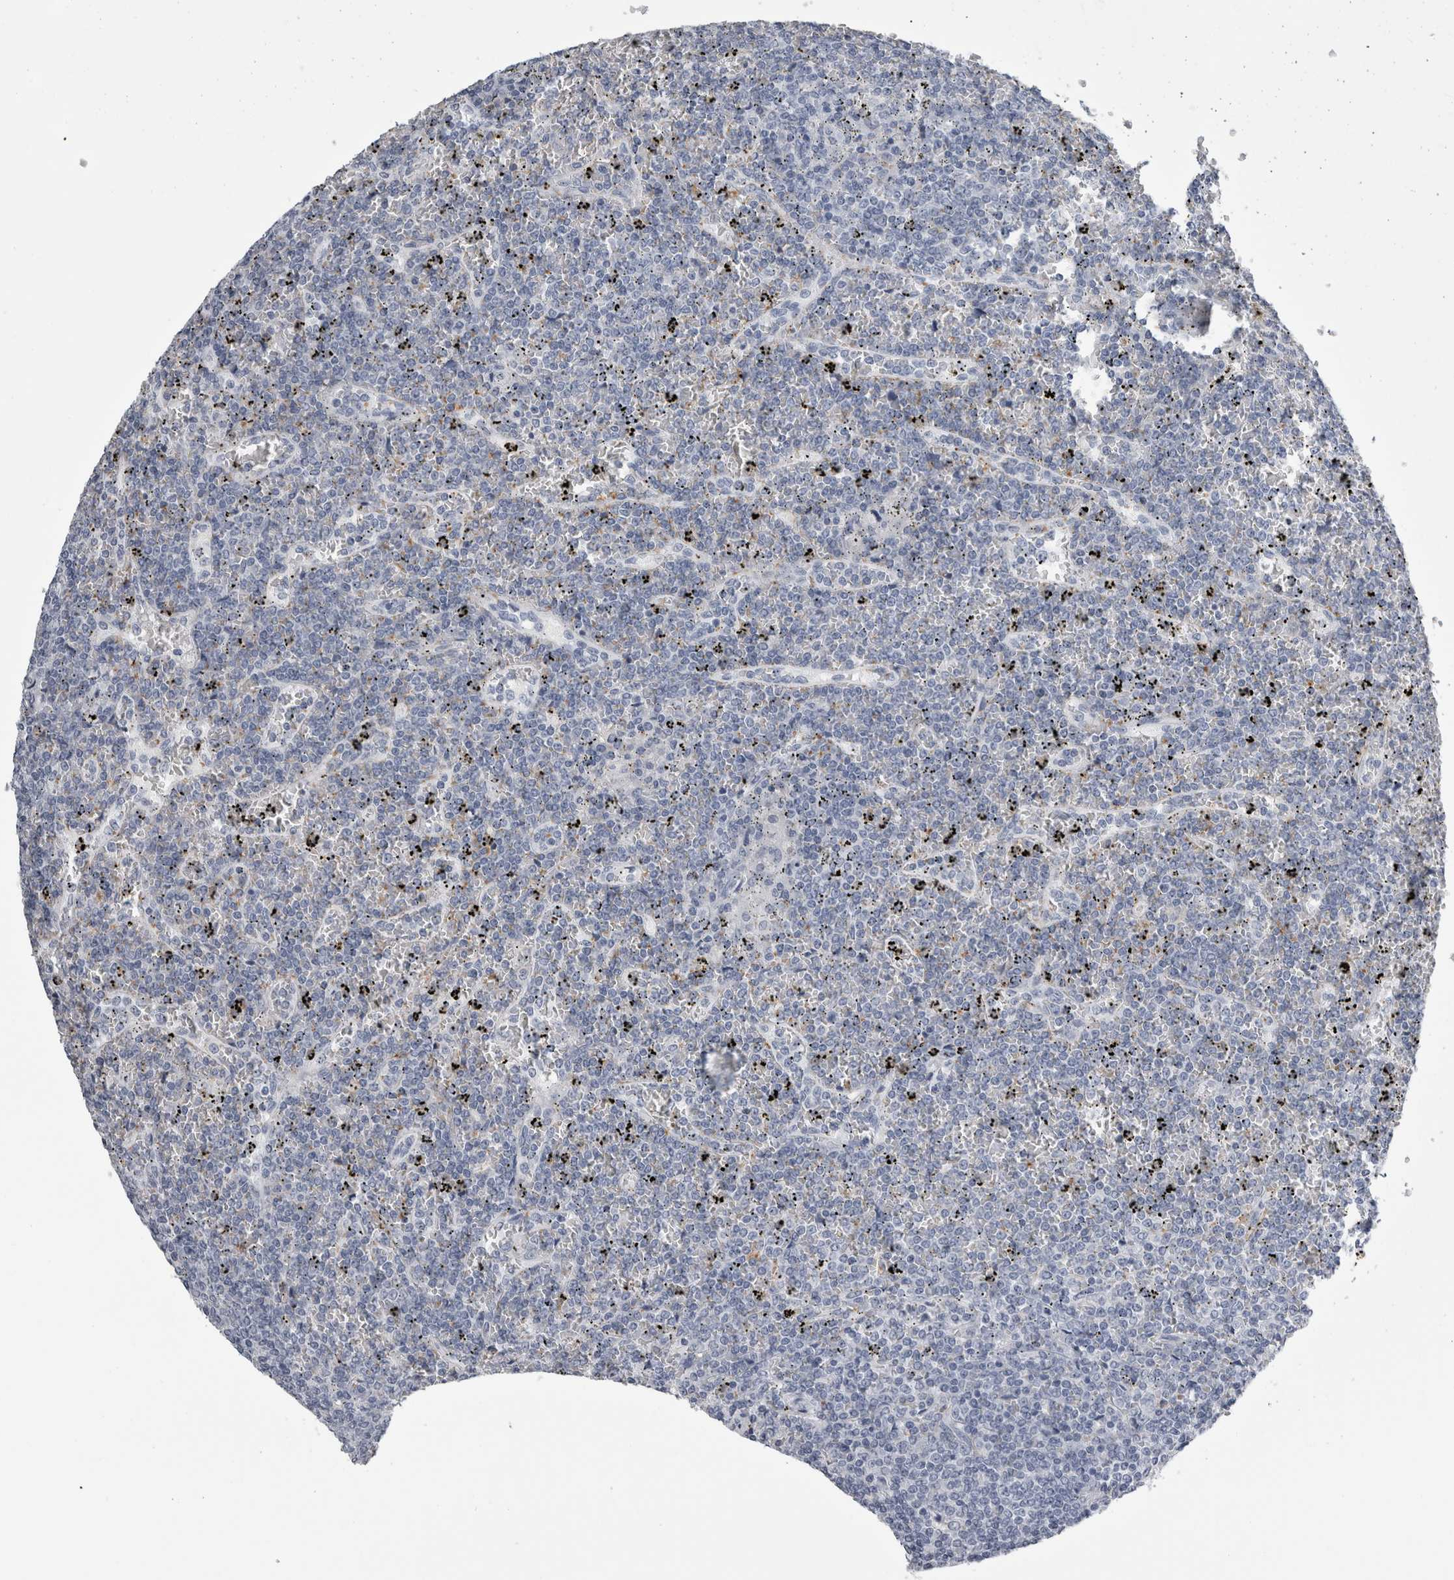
{"staining": {"intensity": "negative", "quantity": "none", "location": "none"}, "tissue": "lymphoma", "cell_type": "Tumor cells", "image_type": "cancer", "snomed": [{"axis": "morphology", "description": "Malignant lymphoma, non-Hodgkin's type, Low grade"}, {"axis": "topography", "description": "Spleen"}], "caption": "This is an immunohistochemistry (IHC) photomicrograph of human lymphoma. There is no expression in tumor cells.", "gene": "ALDH8A1", "patient": {"sex": "female", "age": 19}}